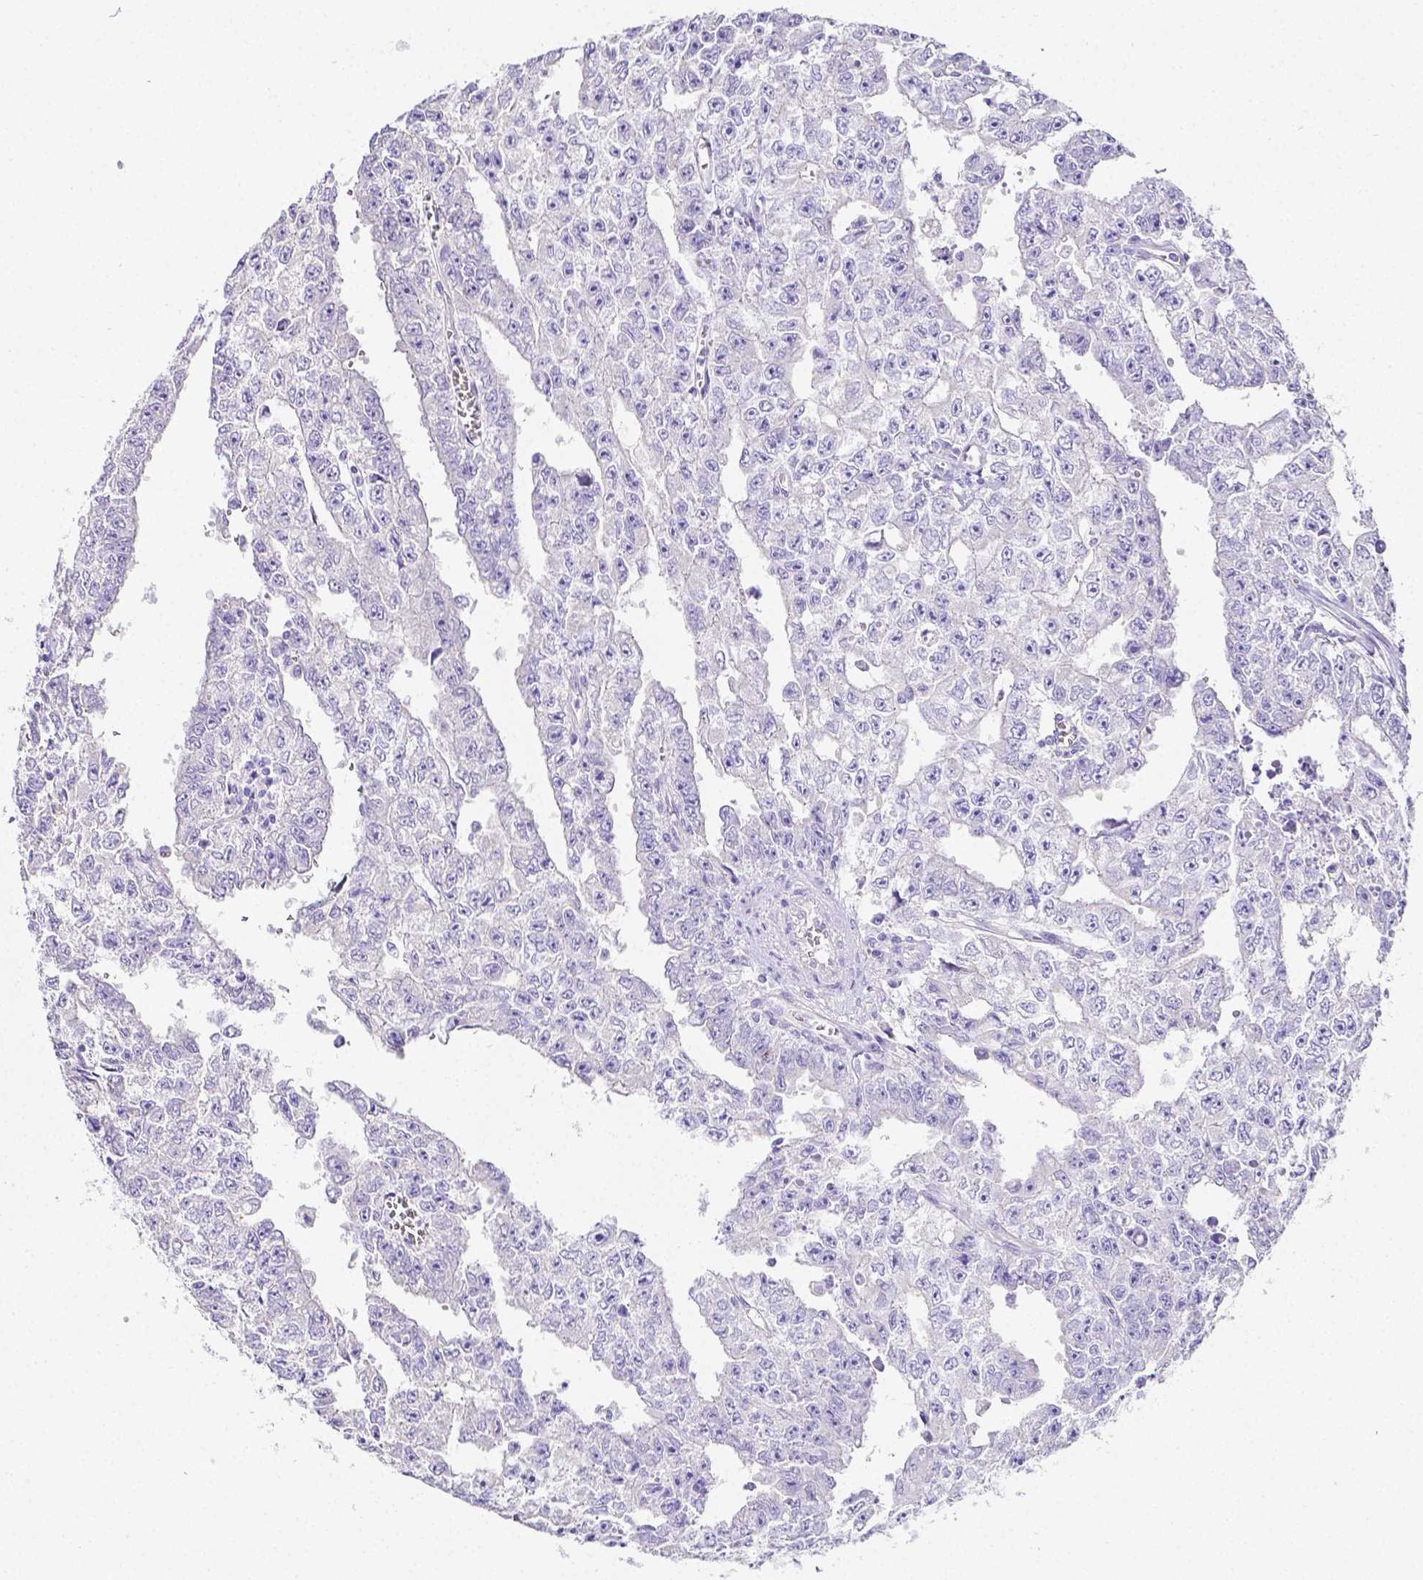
{"staining": {"intensity": "negative", "quantity": "none", "location": "none"}, "tissue": "testis cancer", "cell_type": "Tumor cells", "image_type": "cancer", "snomed": [{"axis": "morphology", "description": "Carcinoma, Embryonal, NOS"}, {"axis": "morphology", "description": "Teratoma, malignant, NOS"}, {"axis": "topography", "description": "Testis"}], "caption": "Teratoma (malignant) (testis) was stained to show a protein in brown. There is no significant expression in tumor cells.", "gene": "ARHGAP36", "patient": {"sex": "male", "age": 24}}